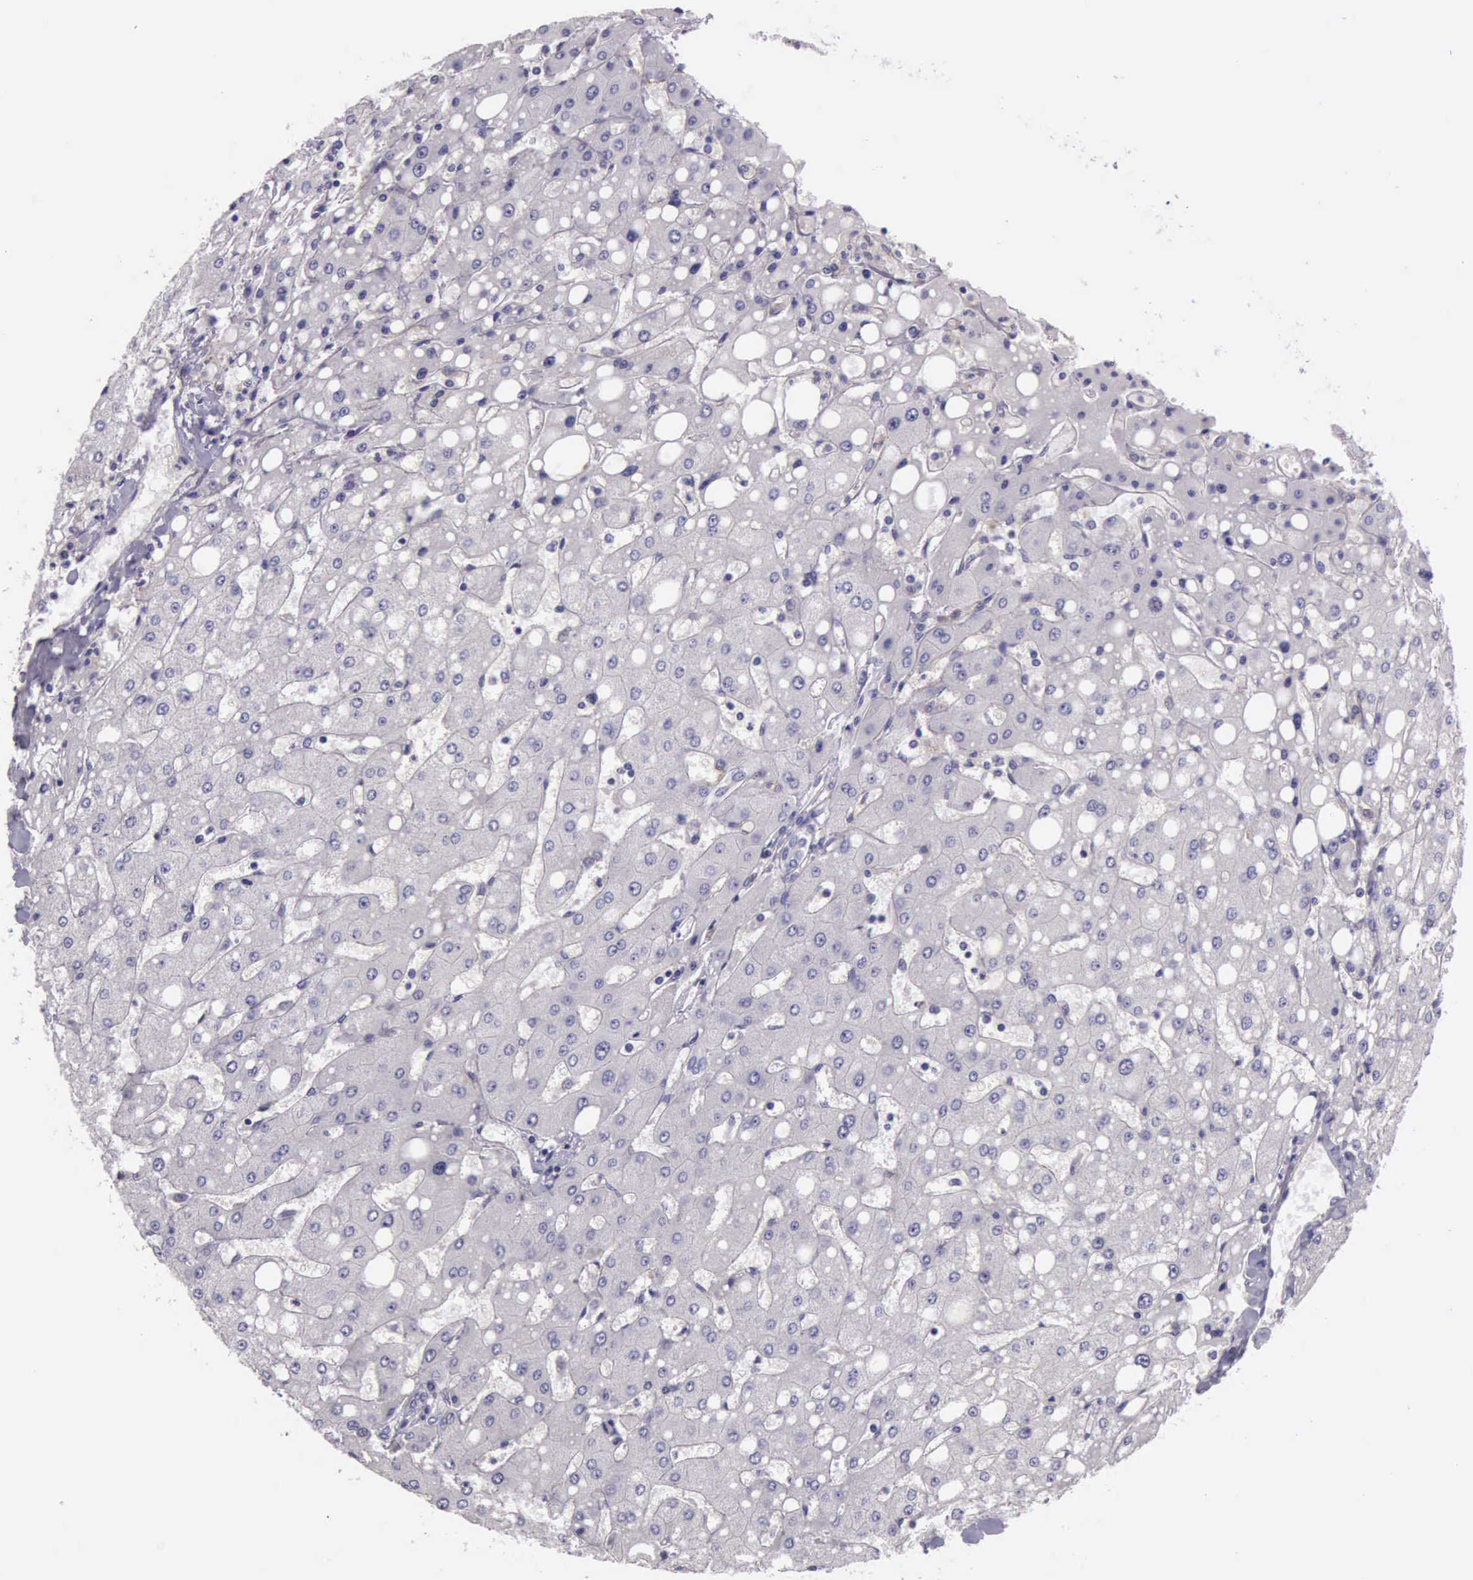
{"staining": {"intensity": "negative", "quantity": "none", "location": "none"}, "tissue": "liver", "cell_type": "Cholangiocytes", "image_type": "normal", "snomed": [{"axis": "morphology", "description": "Normal tissue, NOS"}, {"axis": "topography", "description": "Liver"}], "caption": "Liver stained for a protein using immunohistochemistry displays no positivity cholangiocytes.", "gene": "TCEANC", "patient": {"sex": "male", "age": 49}}